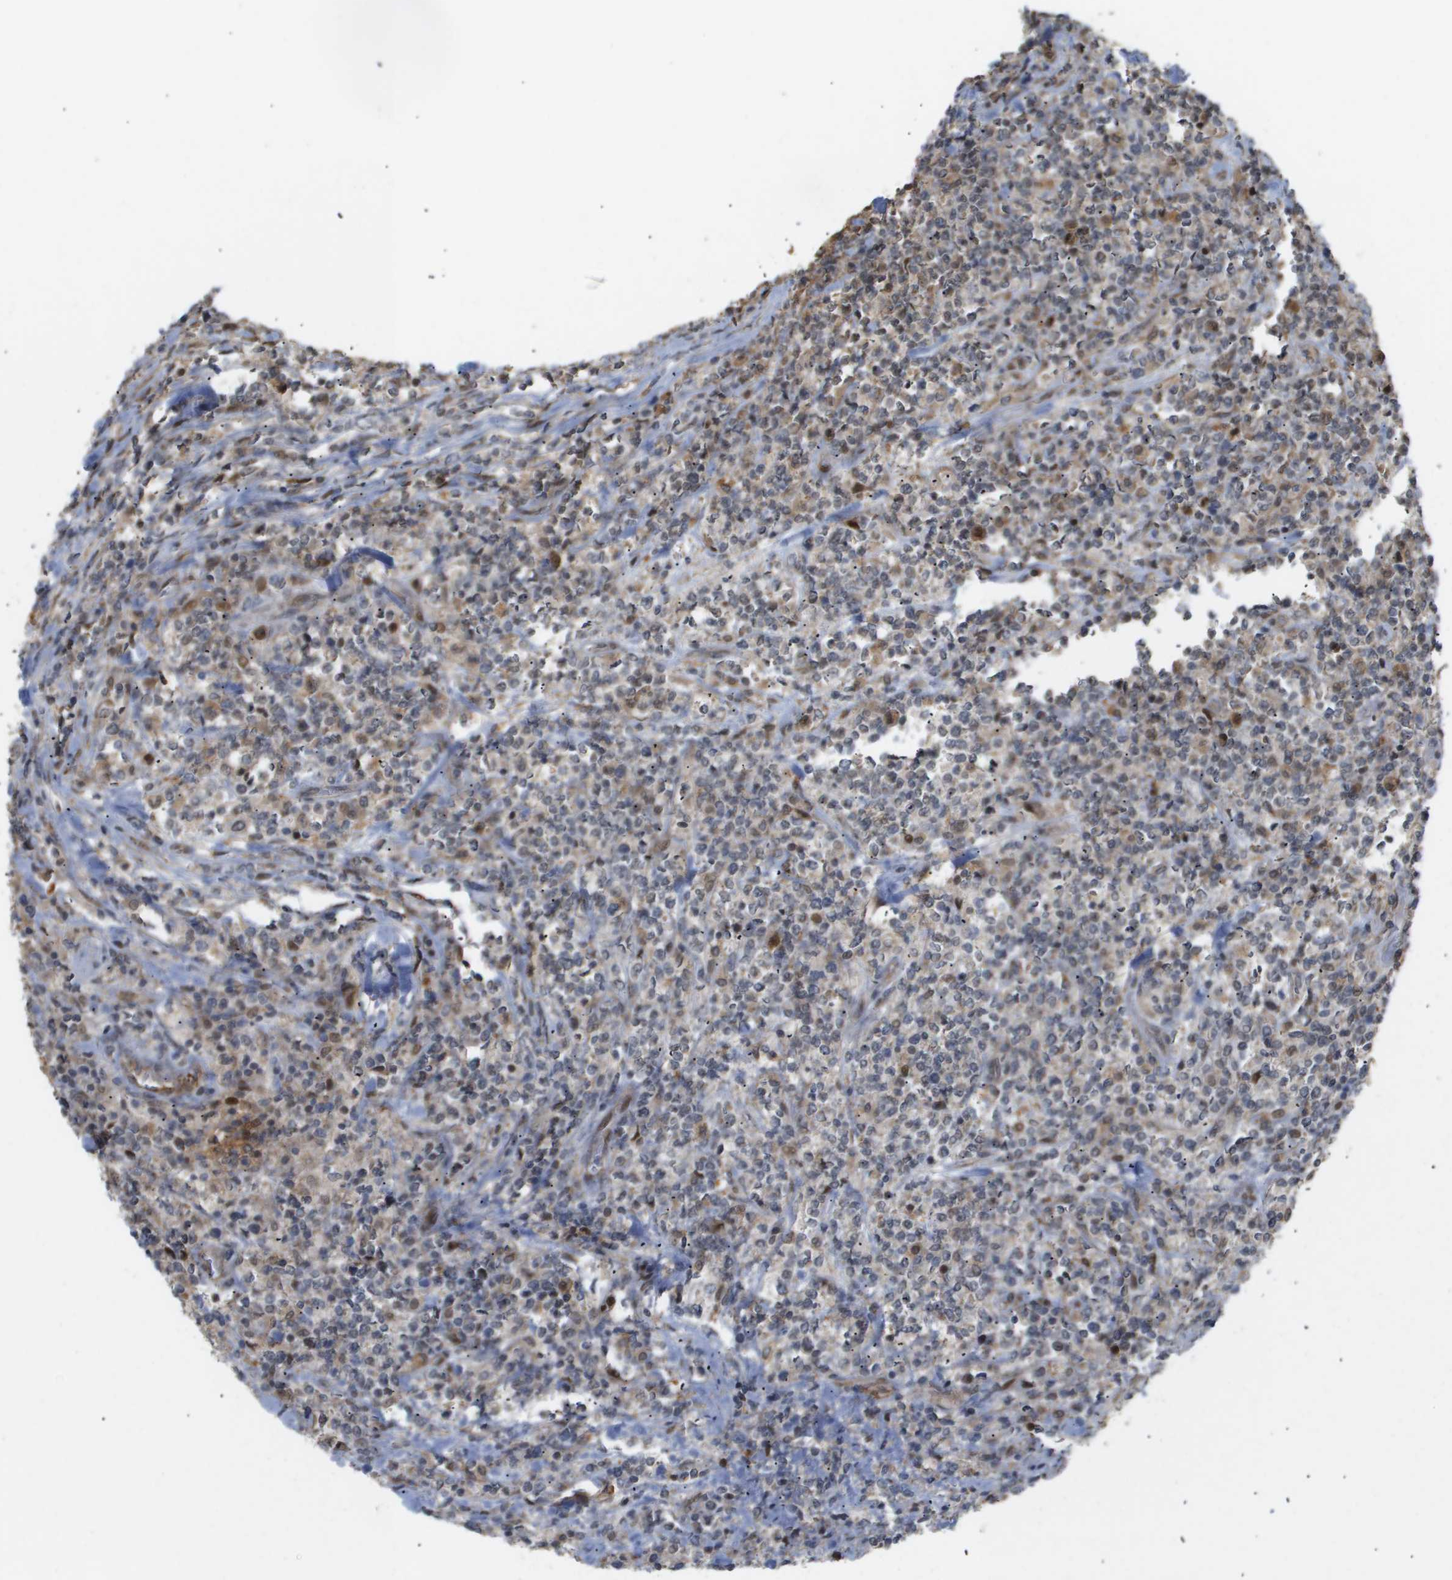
{"staining": {"intensity": "moderate", "quantity": "<25%", "location": "cytoplasmic/membranous,nuclear"}, "tissue": "lymphoma", "cell_type": "Tumor cells", "image_type": "cancer", "snomed": [{"axis": "morphology", "description": "Malignant lymphoma, non-Hodgkin's type, High grade"}, {"axis": "topography", "description": "Soft tissue"}], "caption": "Protein staining reveals moderate cytoplasmic/membranous and nuclear staining in about <25% of tumor cells in high-grade malignant lymphoma, non-Hodgkin's type. The staining was performed using DAB (3,3'-diaminobenzidine), with brown indicating positive protein expression. Nuclei are stained blue with hematoxylin.", "gene": "PDGFB", "patient": {"sex": "male", "age": 18}}